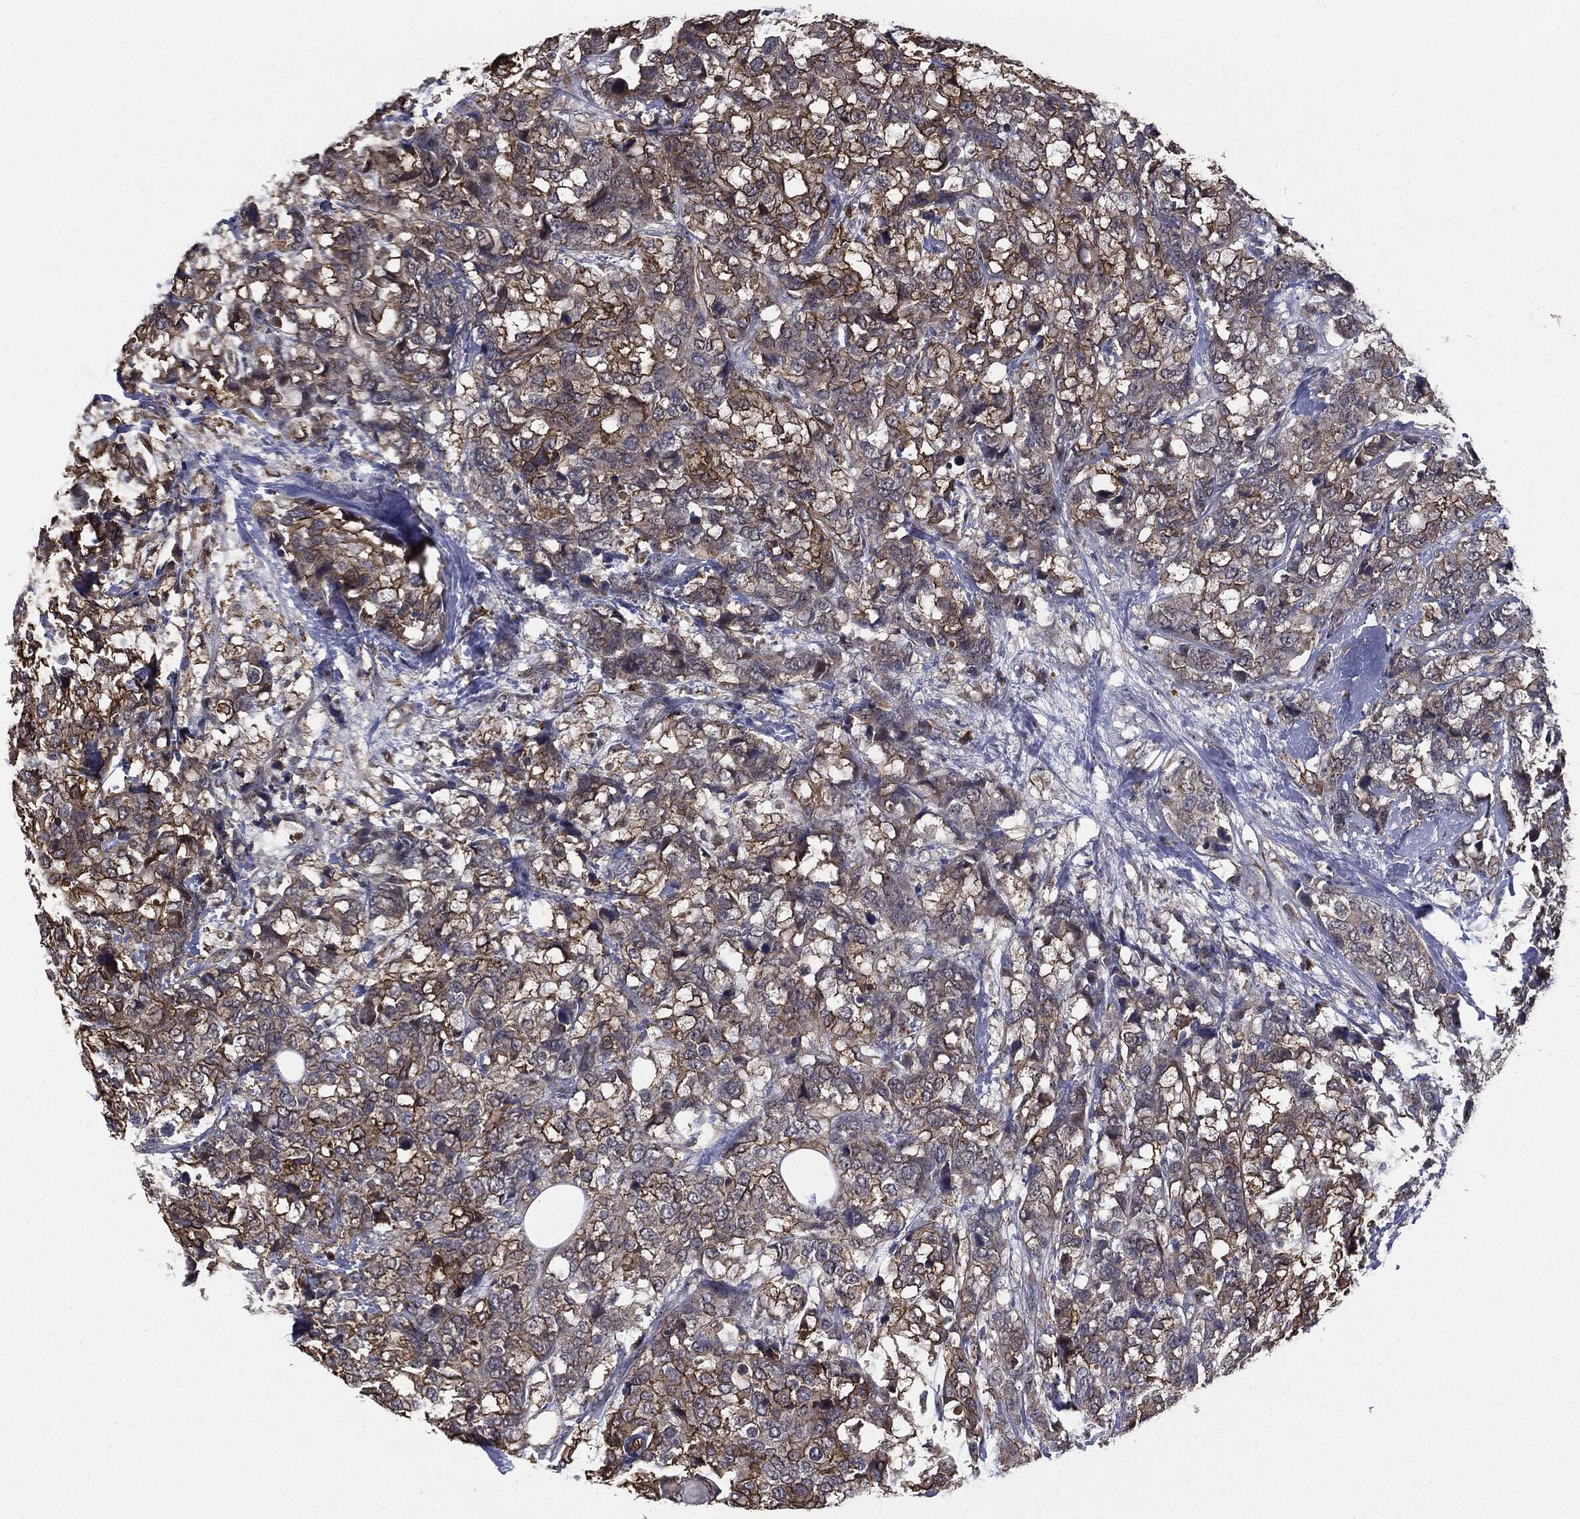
{"staining": {"intensity": "moderate", "quantity": ">75%", "location": "cytoplasmic/membranous"}, "tissue": "breast cancer", "cell_type": "Tumor cells", "image_type": "cancer", "snomed": [{"axis": "morphology", "description": "Lobular carcinoma"}, {"axis": "topography", "description": "Breast"}], "caption": "Approximately >75% of tumor cells in human lobular carcinoma (breast) reveal moderate cytoplasmic/membranous protein positivity as visualized by brown immunohistochemical staining.", "gene": "TRMT1L", "patient": {"sex": "female", "age": 59}}